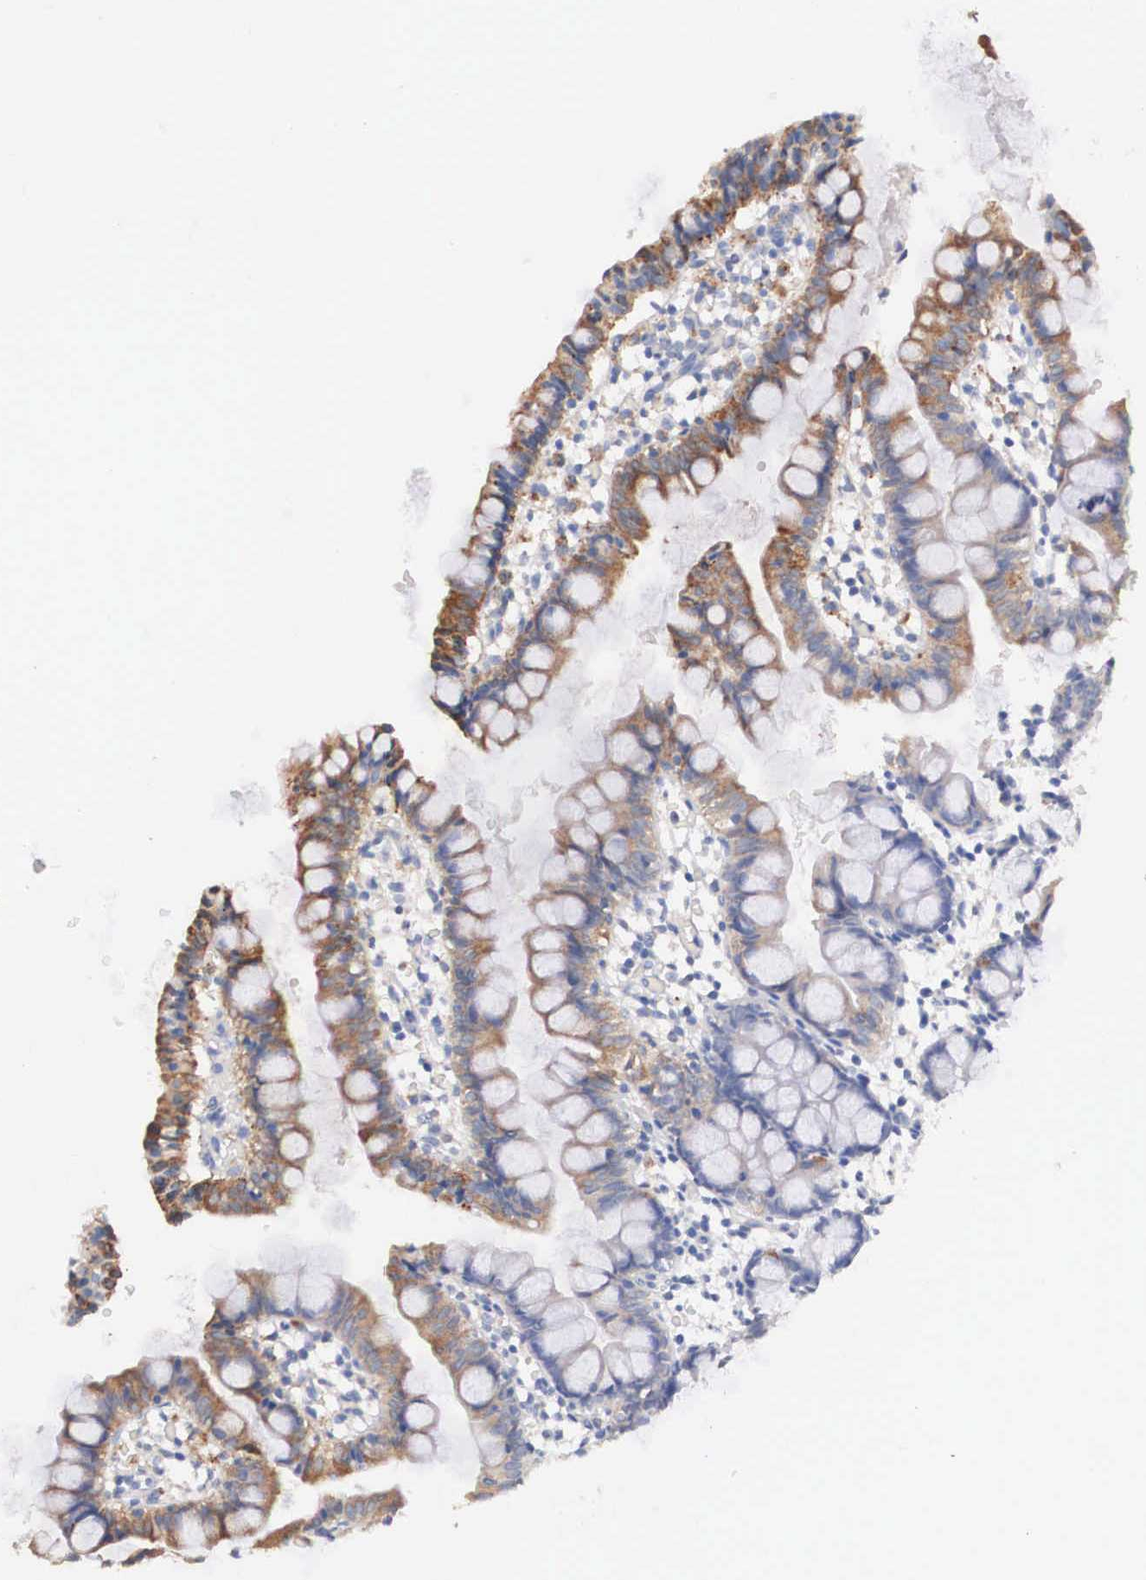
{"staining": {"intensity": "moderate", "quantity": "25%-75%", "location": "cytoplasmic/membranous"}, "tissue": "small intestine", "cell_type": "Glandular cells", "image_type": "normal", "snomed": [{"axis": "morphology", "description": "Normal tissue, NOS"}, {"axis": "topography", "description": "Small intestine"}], "caption": "High-magnification brightfield microscopy of benign small intestine stained with DAB (3,3'-diaminobenzidine) (brown) and counterstained with hematoxylin (blue). glandular cells exhibit moderate cytoplasmic/membranous staining is seen in approximately25%-75% of cells.", "gene": "ABHD4", "patient": {"sex": "male", "age": 1}}